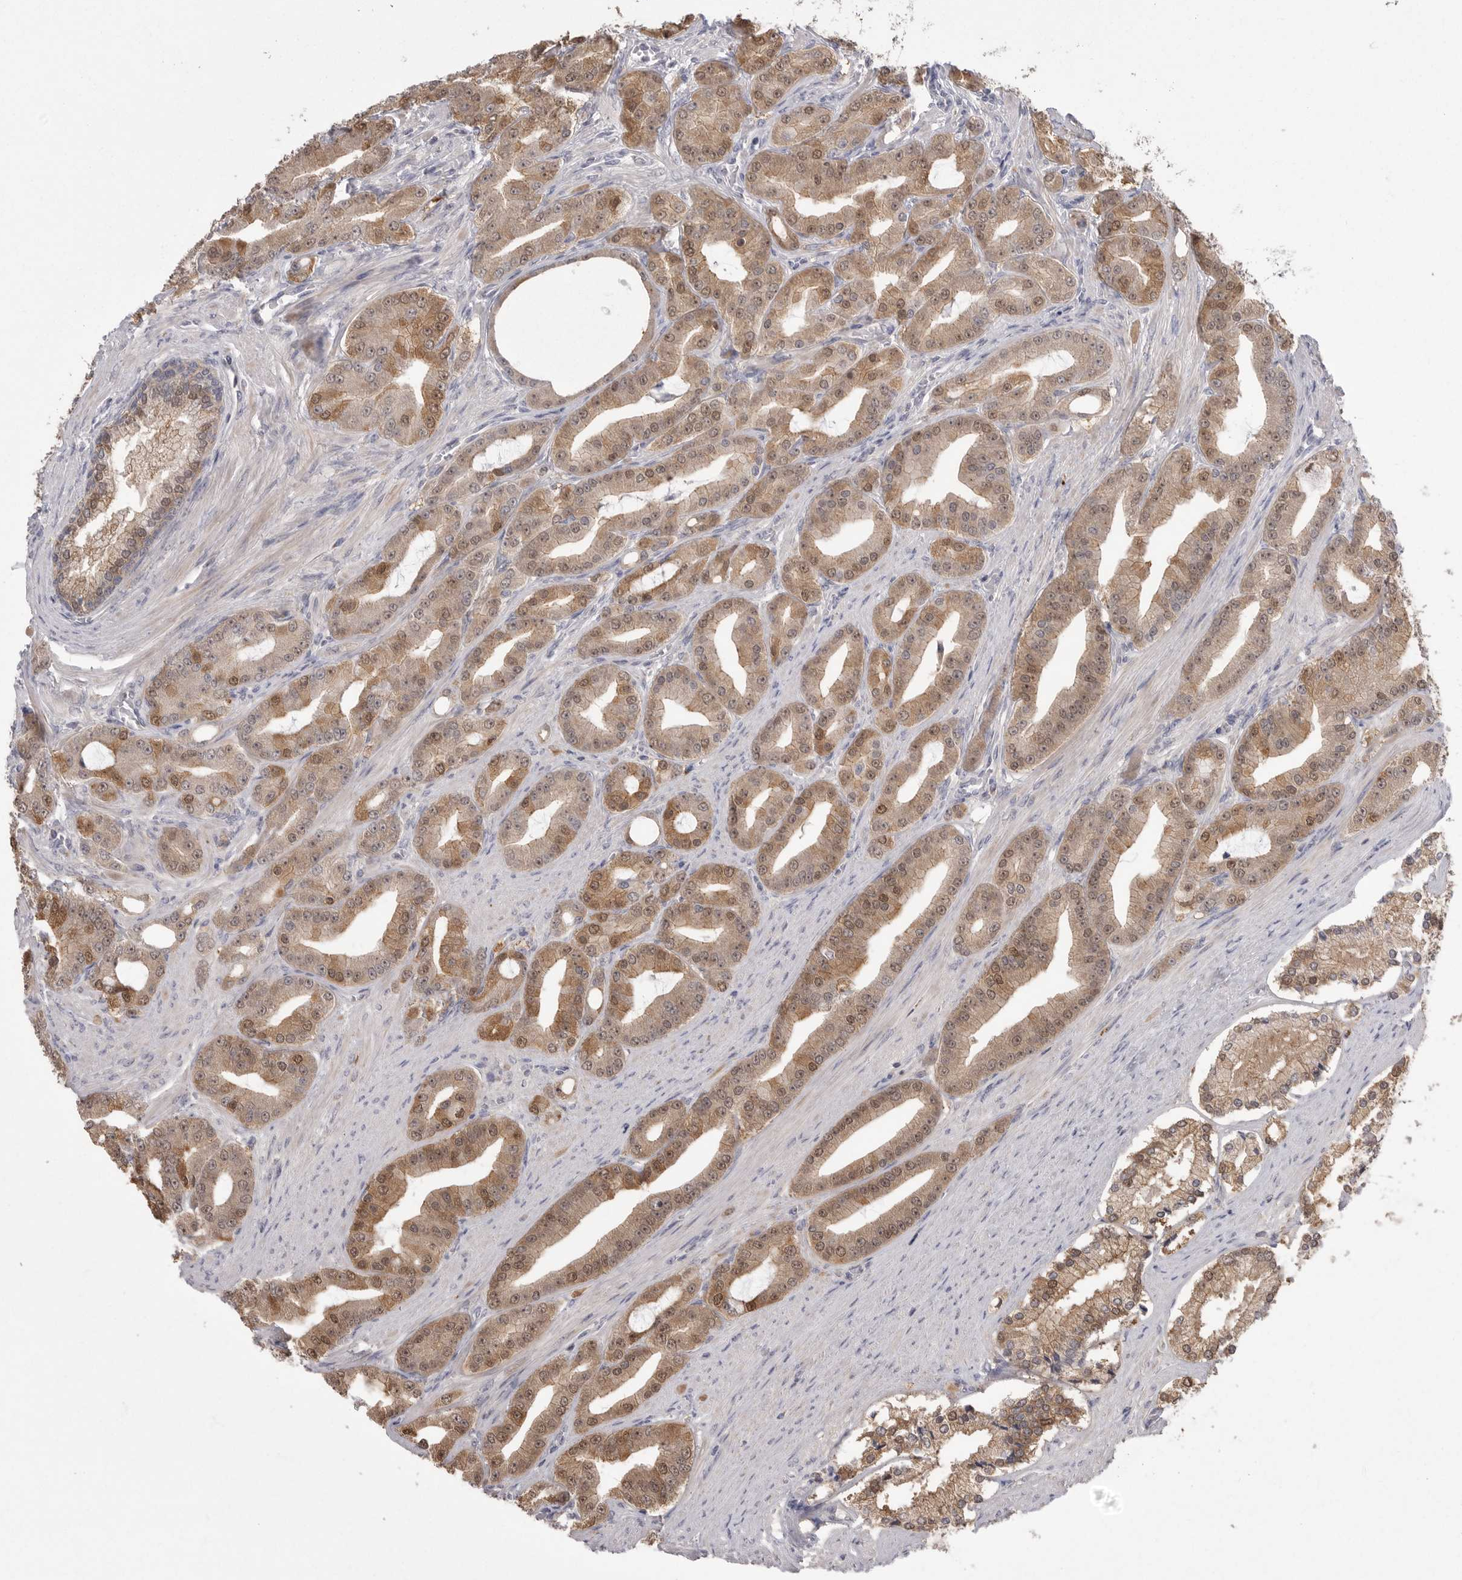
{"staining": {"intensity": "moderate", "quantity": ">75%", "location": "cytoplasmic/membranous,nuclear"}, "tissue": "prostate cancer", "cell_type": "Tumor cells", "image_type": "cancer", "snomed": [{"axis": "morphology", "description": "Adenocarcinoma, High grade"}, {"axis": "topography", "description": "Prostate"}], "caption": "A micrograph showing moderate cytoplasmic/membranous and nuclear positivity in approximately >75% of tumor cells in prostate adenocarcinoma (high-grade), as visualized by brown immunohistochemical staining.", "gene": "KYAT3", "patient": {"sex": "male", "age": 60}}